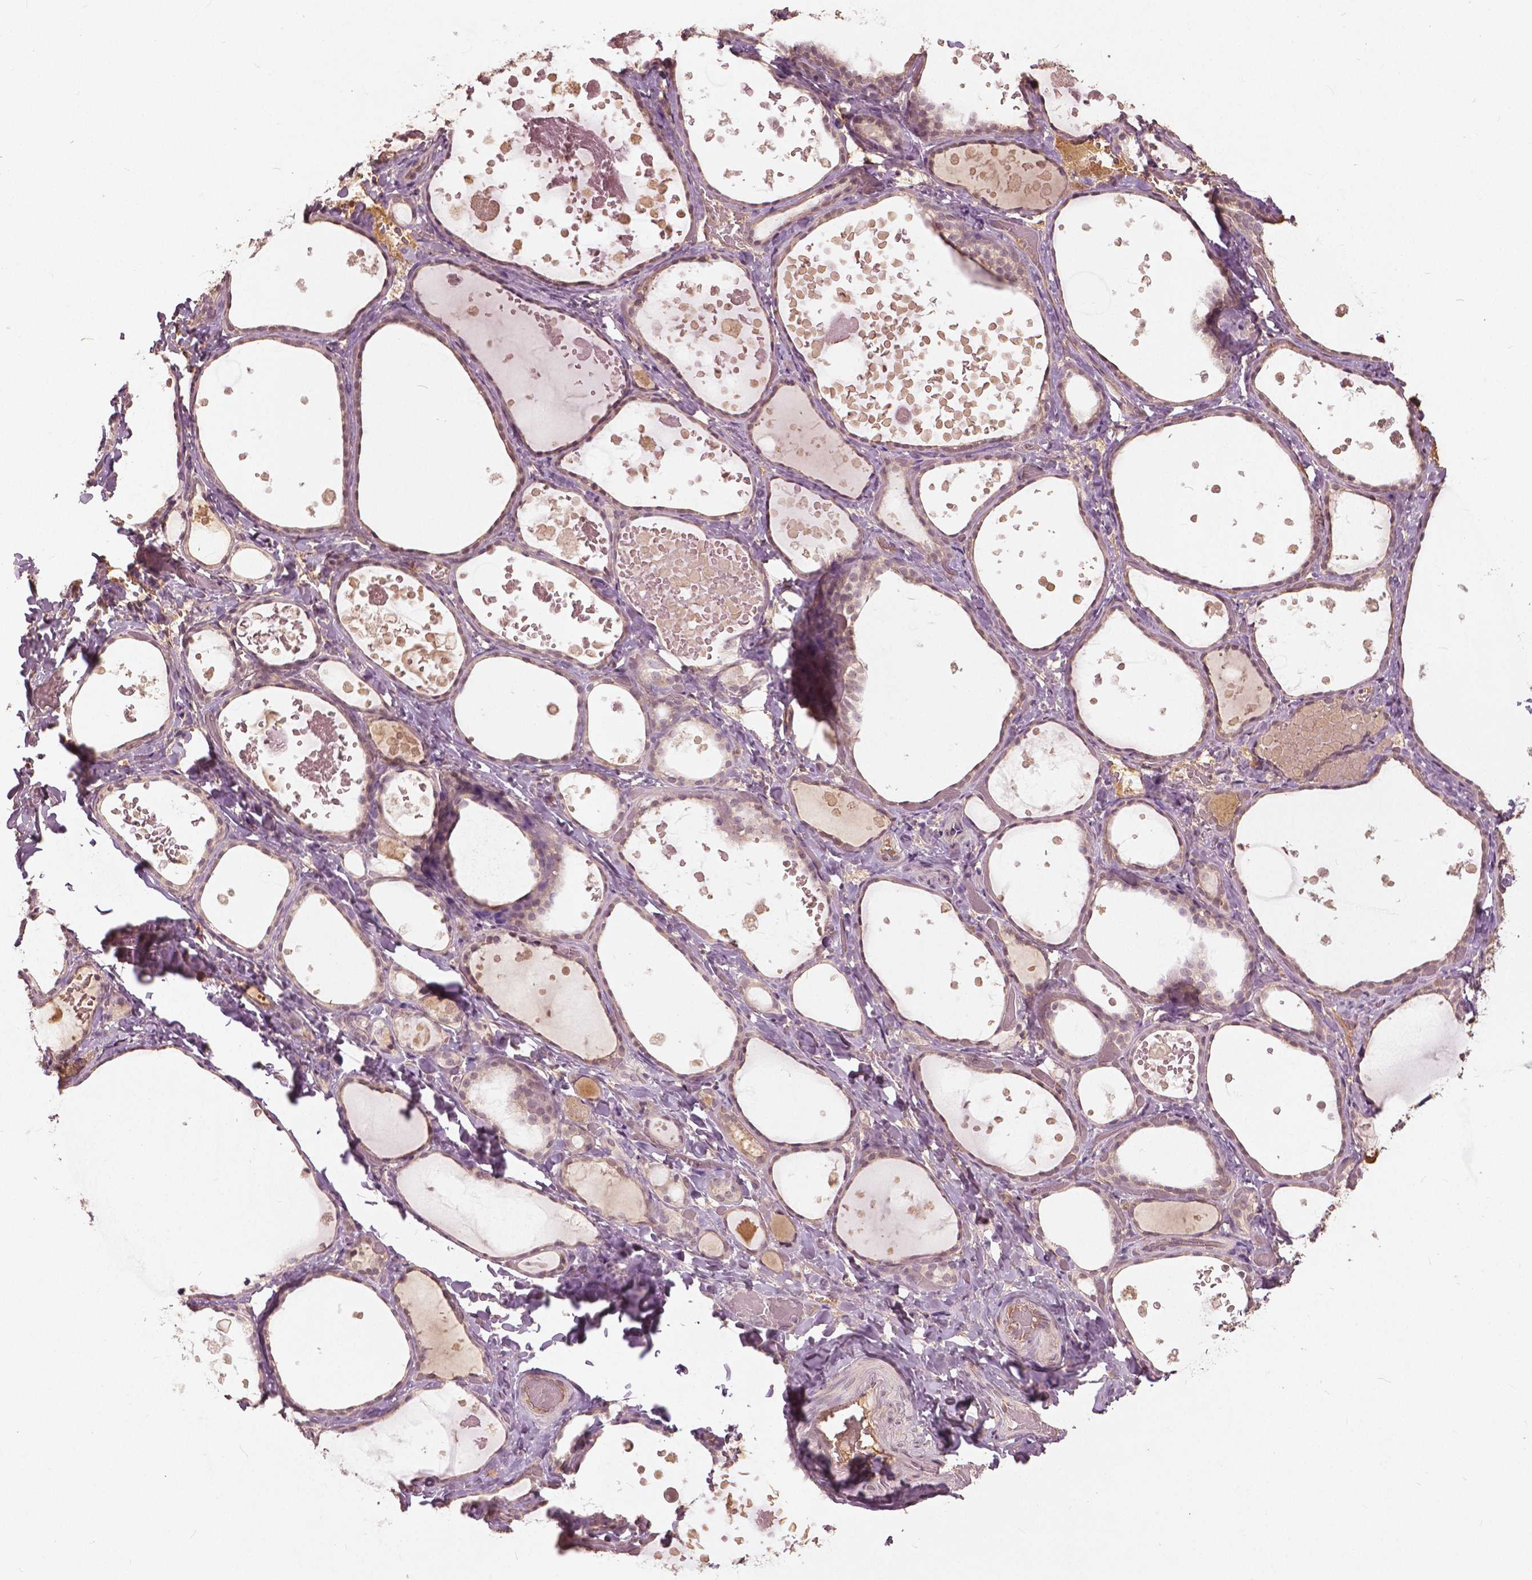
{"staining": {"intensity": "weak", "quantity": "25%-75%", "location": "cytoplasmic/membranous,nuclear"}, "tissue": "thyroid gland", "cell_type": "Glandular cells", "image_type": "normal", "snomed": [{"axis": "morphology", "description": "Normal tissue, NOS"}, {"axis": "topography", "description": "Thyroid gland"}], "caption": "Immunohistochemical staining of benign thyroid gland exhibits weak cytoplasmic/membranous,nuclear protein expression in approximately 25%-75% of glandular cells. (DAB IHC with brightfield microscopy, high magnification).", "gene": "ANGPTL4", "patient": {"sex": "female", "age": 56}}